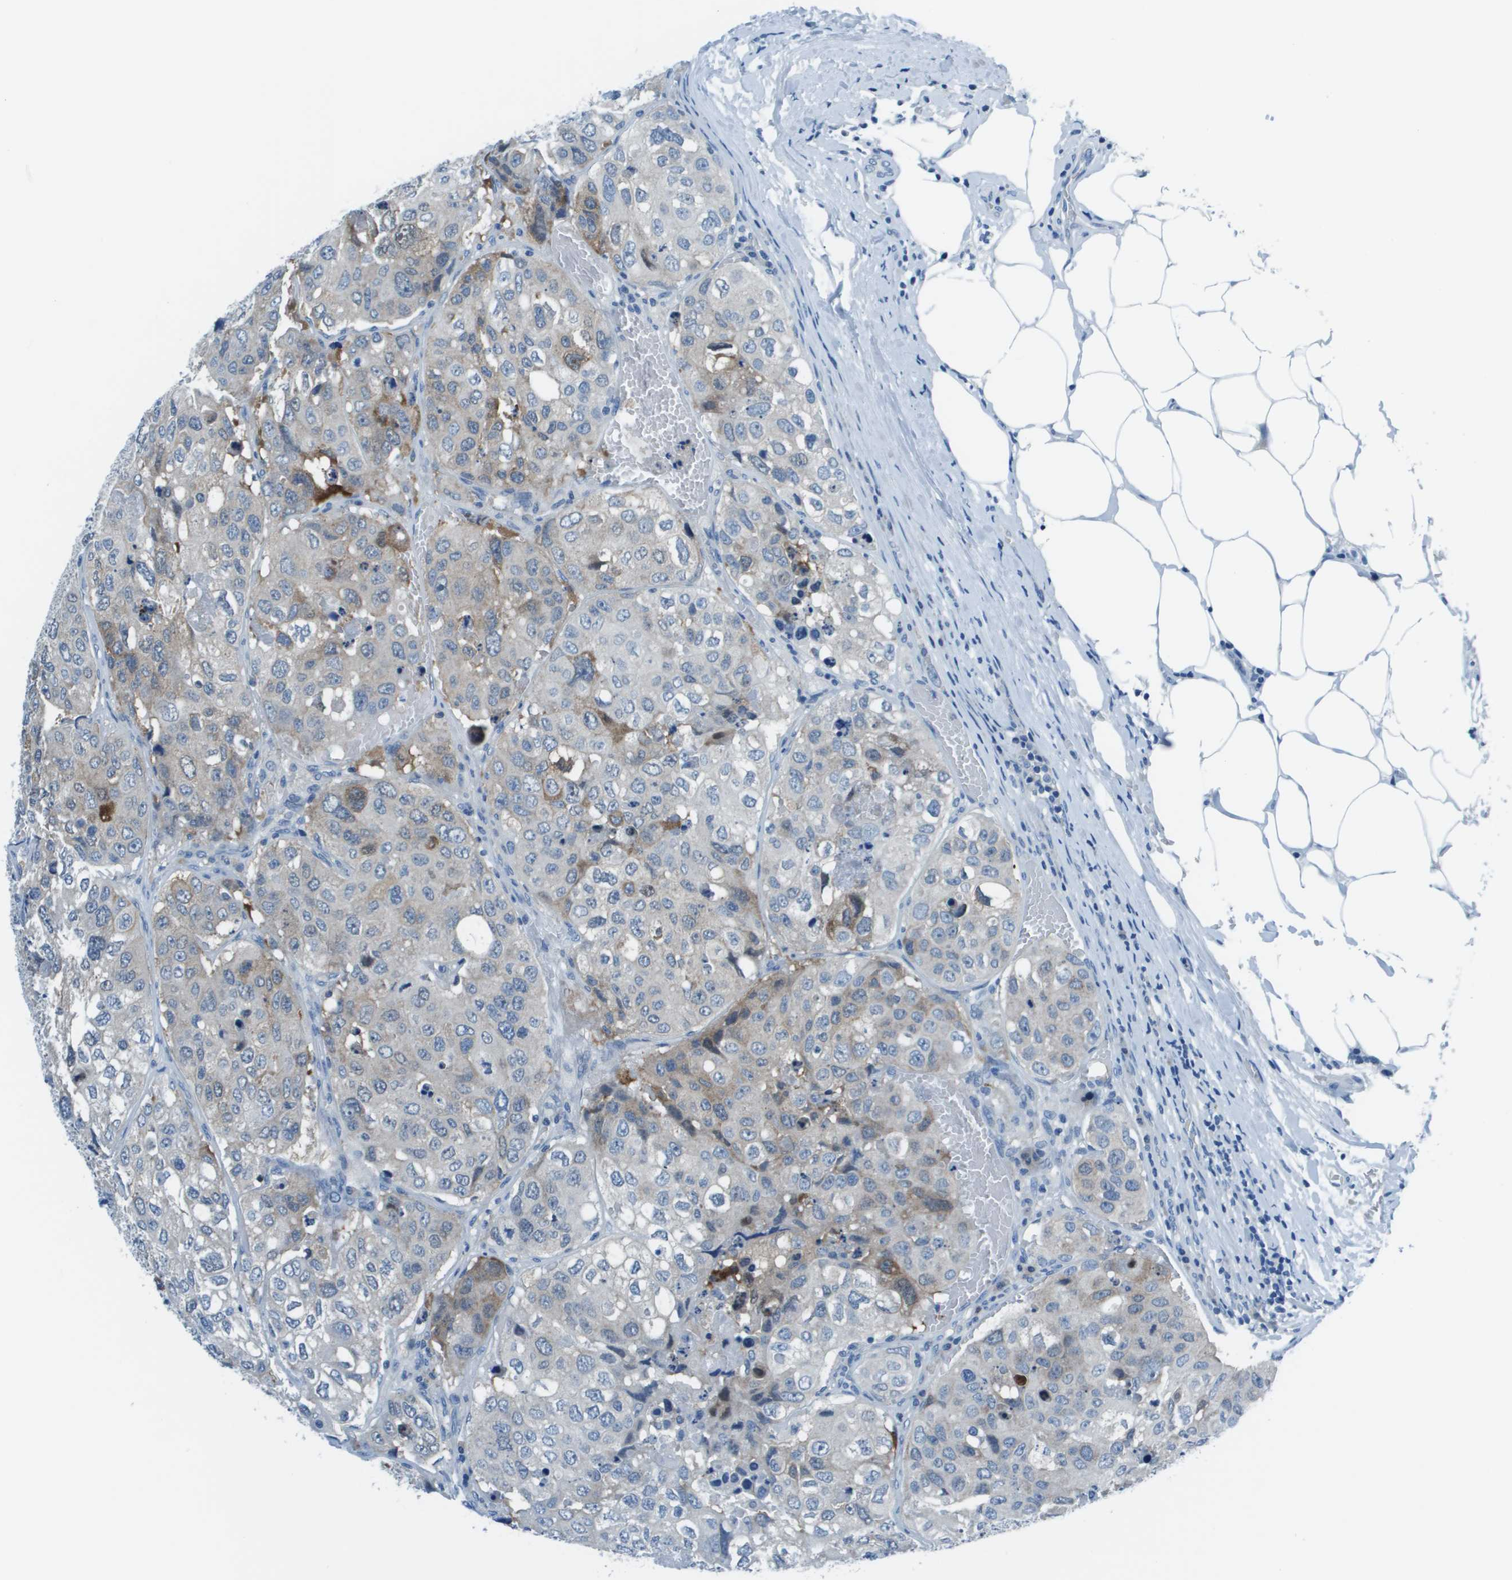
{"staining": {"intensity": "negative", "quantity": "none", "location": "none"}, "tissue": "urothelial cancer", "cell_type": "Tumor cells", "image_type": "cancer", "snomed": [{"axis": "morphology", "description": "Urothelial carcinoma, High grade"}, {"axis": "topography", "description": "Lymph node"}, {"axis": "topography", "description": "Urinary bladder"}], "caption": "Immunohistochemistry of human urothelial carcinoma (high-grade) demonstrates no expression in tumor cells.", "gene": "STIP1", "patient": {"sex": "male", "age": 51}}